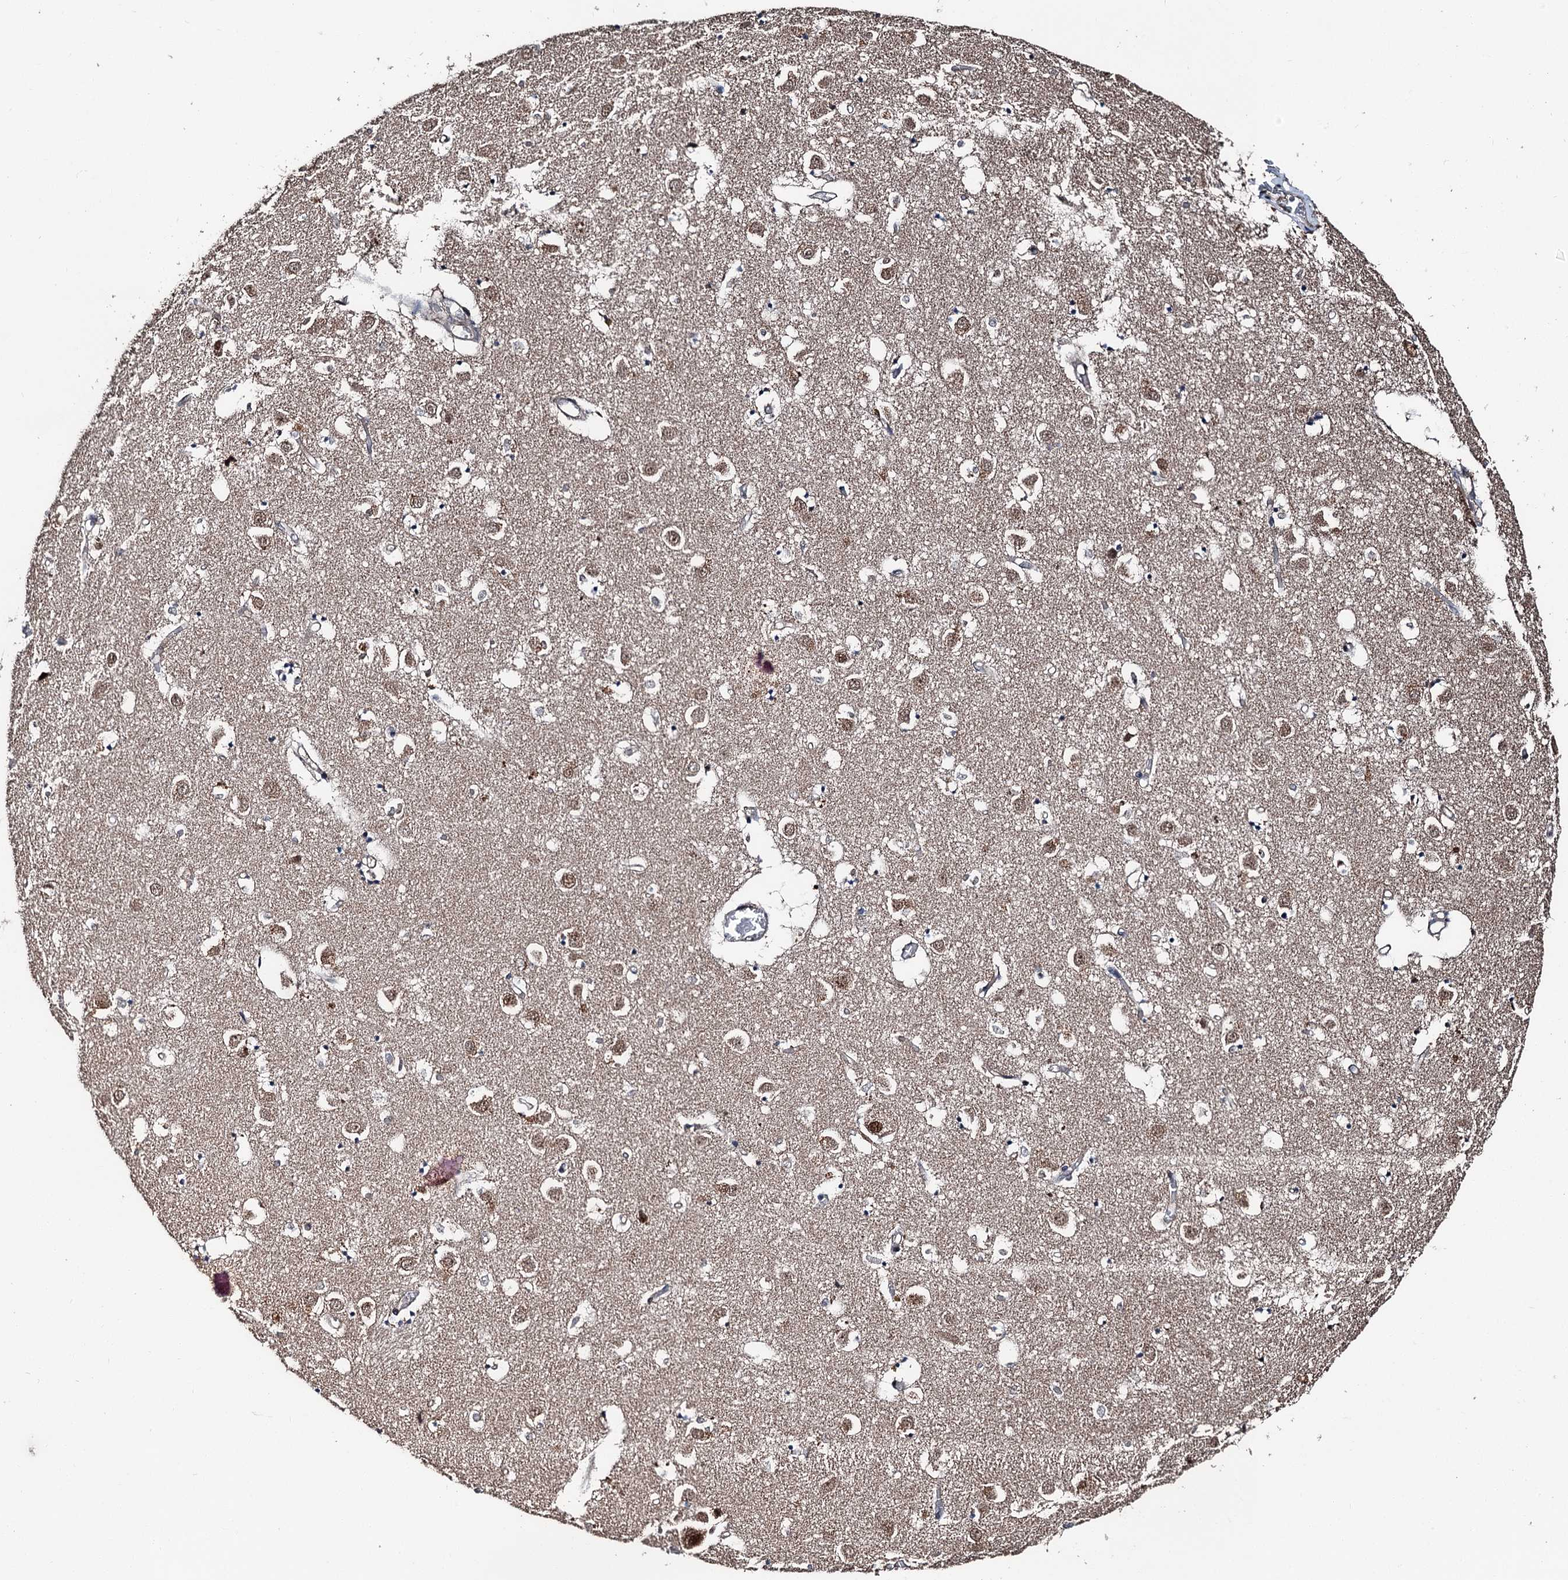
{"staining": {"intensity": "weak", "quantity": "25%-75%", "location": "cytoplasmic/membranous"}, "tissue": "caudate", "cell_type": "Glial cells", "image_type": "normal", "snomed": [{"axis": "morphology", "description": "Normal tissue, NOS"}, {"axis": "topography", "description": "Lateral ventricle wall"}], "caption": "Brown immunohistochemical staining in normal caudate demonstrates weak cytoplasmic/membranous expression in about 25%-75% of glial cells. Ihc stains the protein of interest in brown and the nuclei are stained blue.", "gene": "PSMD13", "patient": {"sex": "male", "age": 70}}